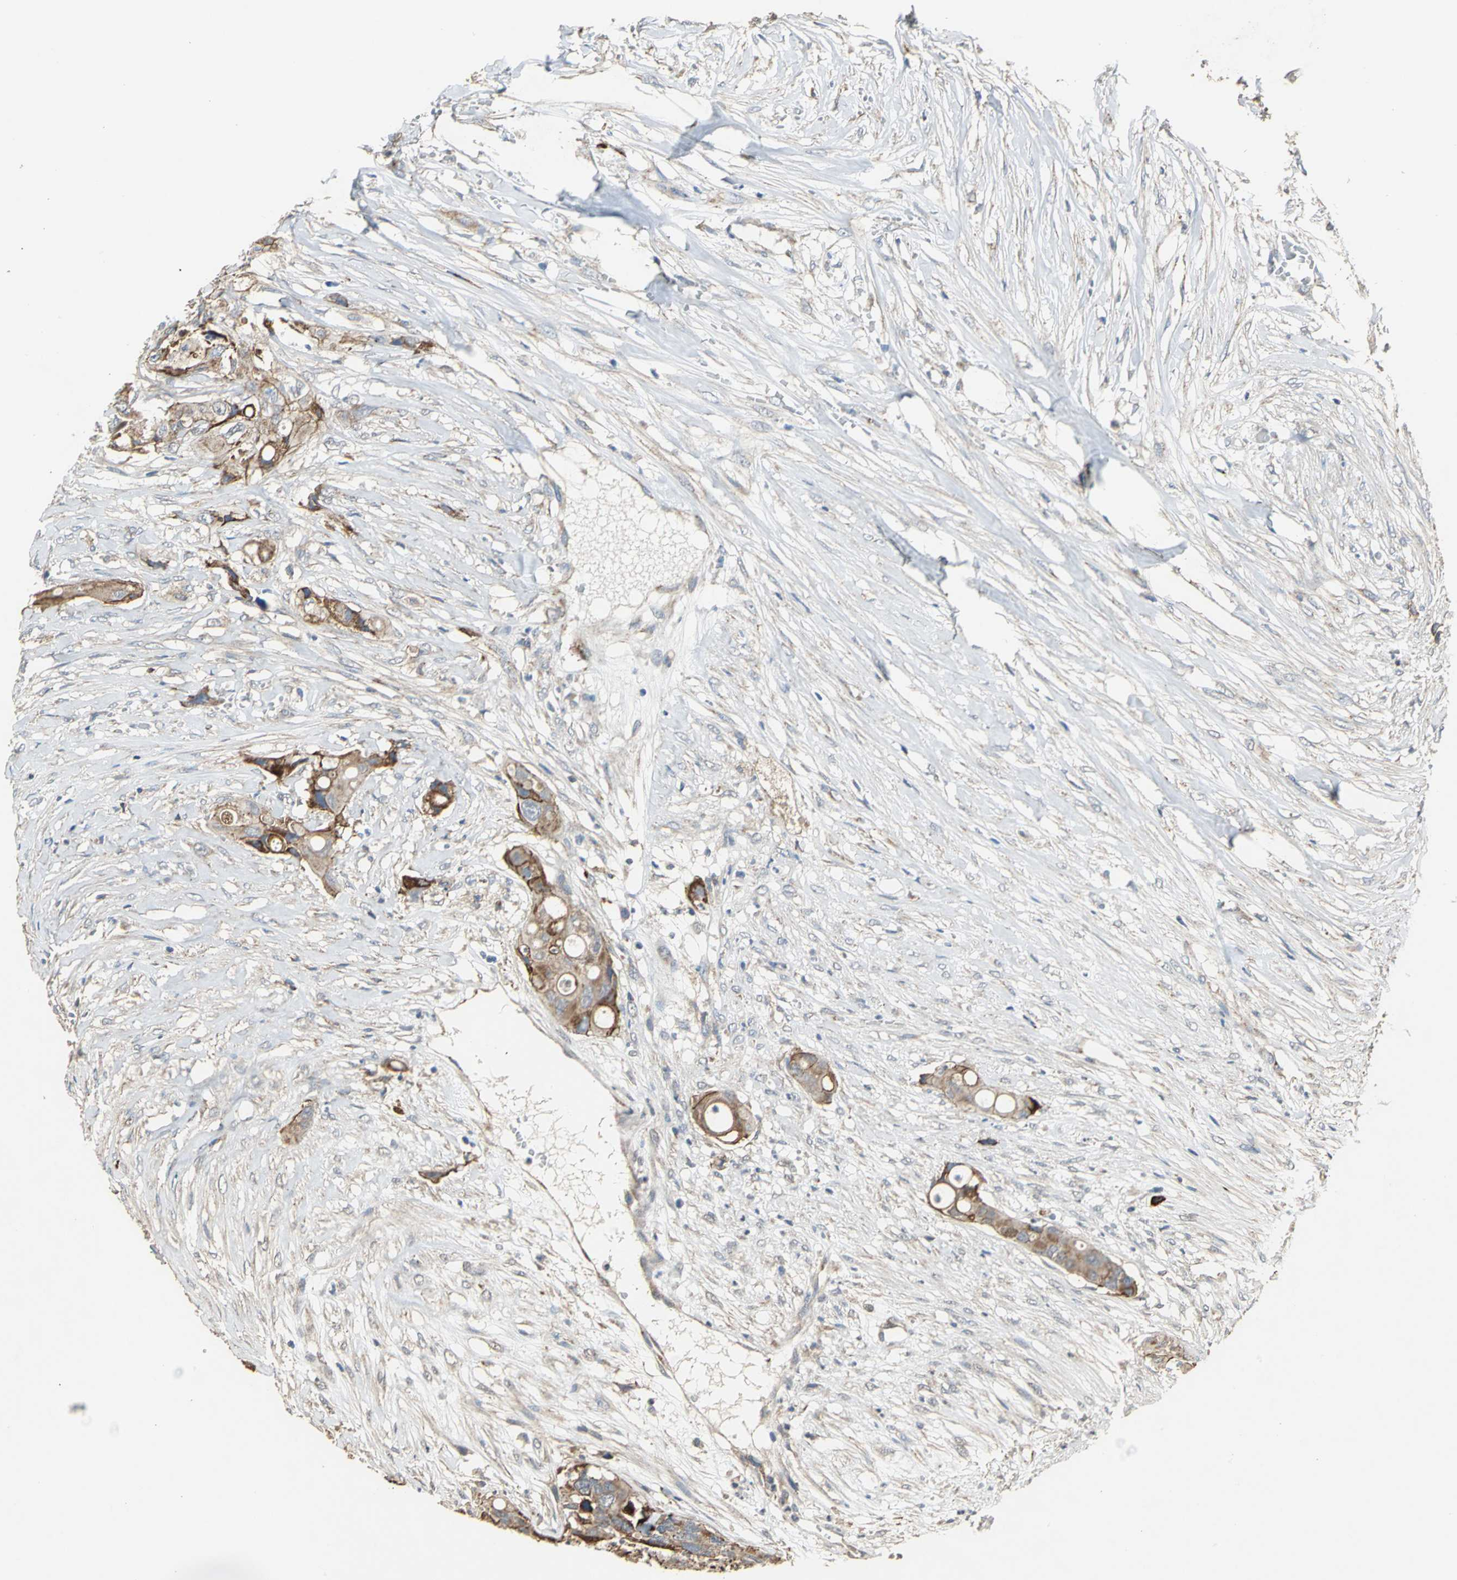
{"staining": {"intensity": "strong", "quantity": ">75%", "location": "cytoplasmic/membranous"}, "tissue": "colorectal cancer", "cell_type": "Tumor cells", "image_type": "cancer", "snomed": [{"axis": "morphology", "description": "Adenocarcinoma, NOS"}, {"axis": "topography", "description": "Colon"}], "caption": "This histopathology image displays immunohistochemistry staining of adenocarcinoma (colorectal), with high strong cytoplasmic/membranous staining in about >75% of tumor cells.", "gene": "NDUFB5", "patient": {"sex": "female", "age": 57}}